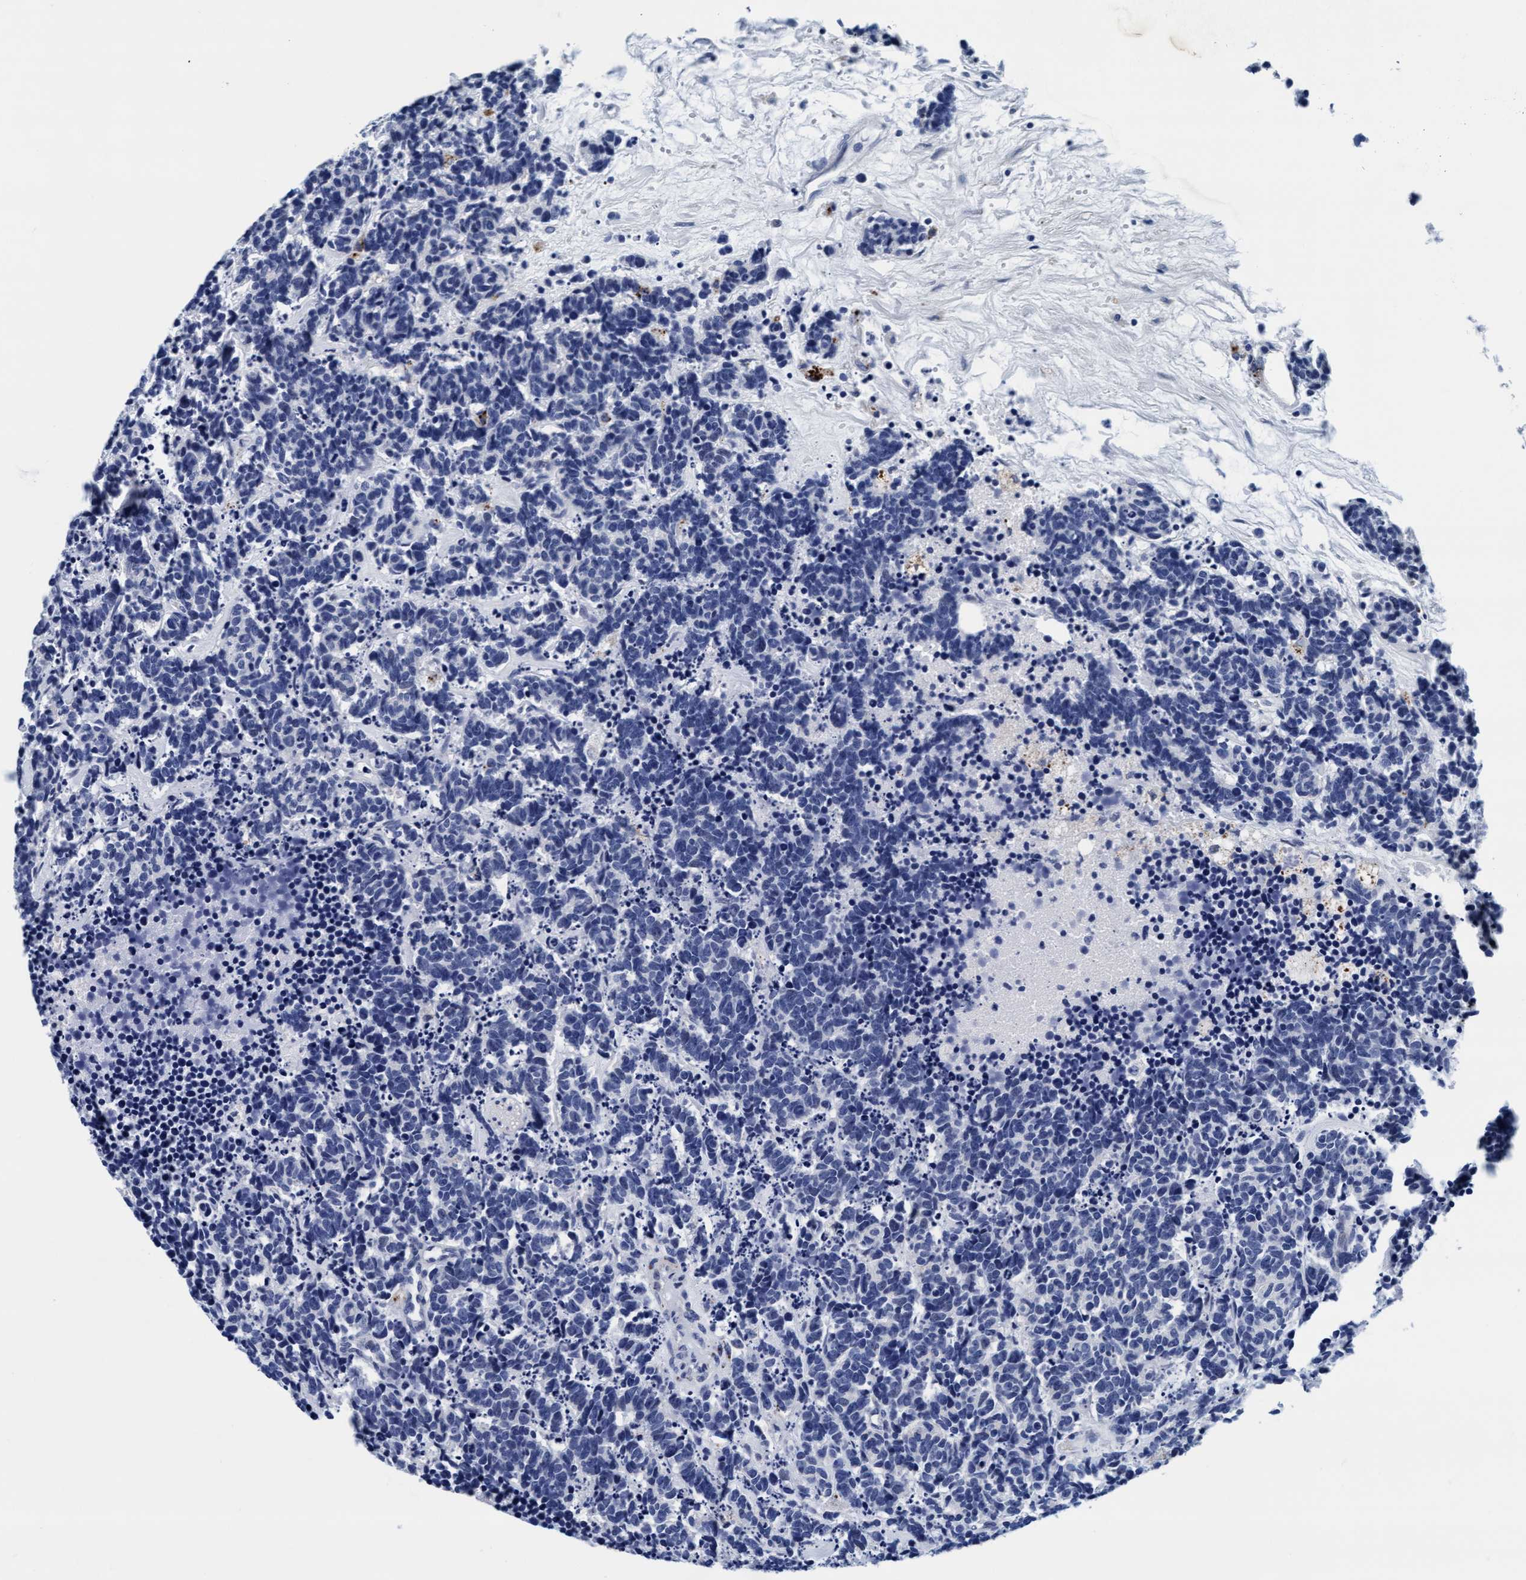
{"staining": {"intensity": "negative", "quantity": "none", "location": "none"}, "tissue": "carcinoid", "cell_type": "Tumor cells", "image_type": "cancer", "snomed": [{"axis": "morphology", "description": "Carcinoma, NOS"}, {"axis": "morphology", "description": "Carcinoid, malignant, NOS"}, {"axis": "topography", "description": "Urinary bladder"}], "caption": "DAB immunohistochemical staining of malignant carcinoid exhibits no significant staining in tumor cells. The staining is performed using DAB (3,3'-diaminobenzidine) brown chromogen with nuclei counter-stained in using hematoxylin.", "gene": "ARSG", "patient": {"sex": "male", "age": 57}}